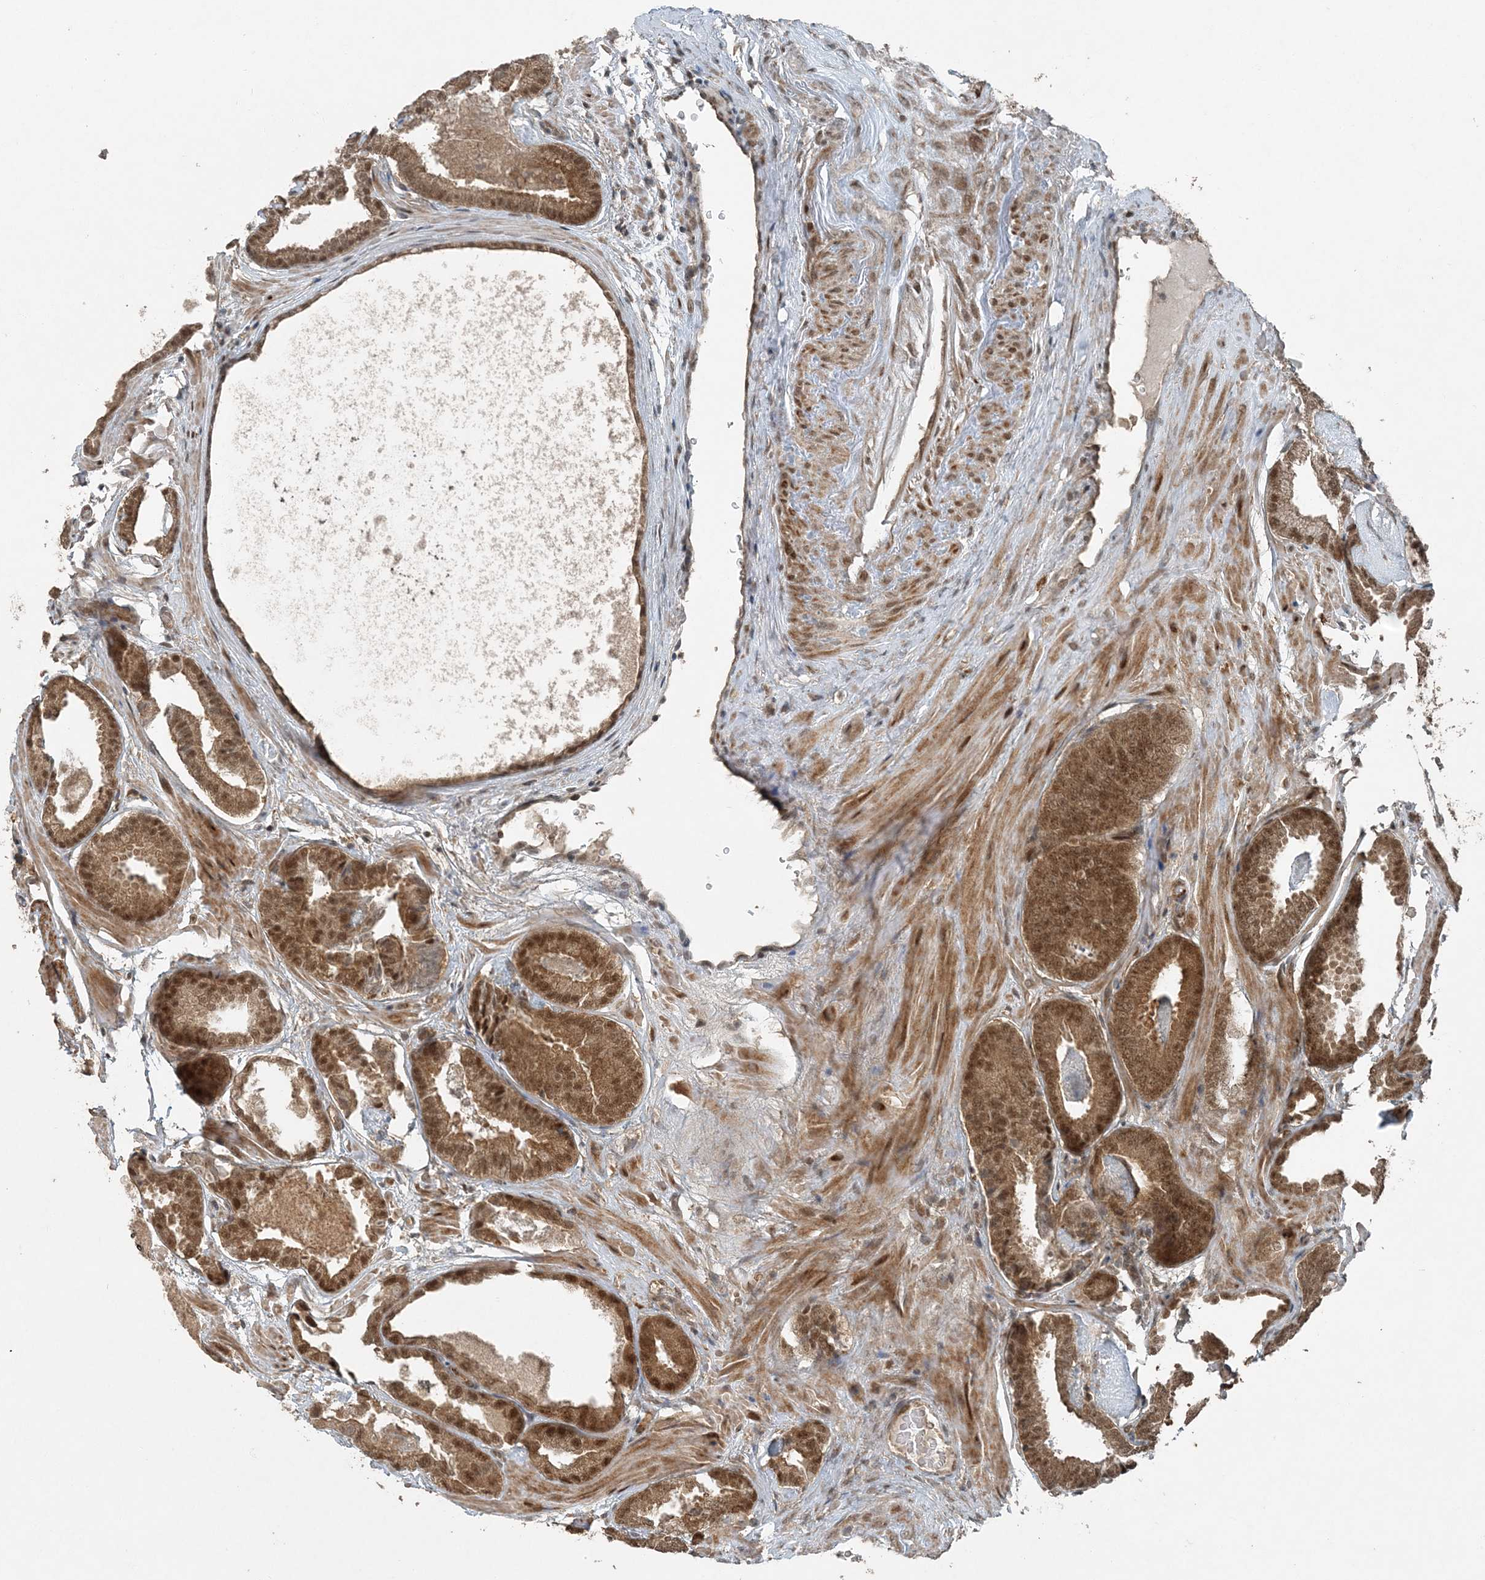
{"staining": {"intensity": "moderate", "quantity": ">75%", "location": "cytoplasmic/membranous,nuclear"}, "tissue": "prostate cancer", "cell_type": "Tumor cells", "image_type": "cancer", "snomed": [{"axis": "morphology", "description": "Adenocarcinoma, Low grade"}, {"axis": "topography", "description": "Prostate"}], "caption": "Protein expression analysis of human prostate cancer (low-grade adenocarcinoma) reveals moderate cytoplasmic/membranous and nuclear expression in about >75% of tumor cells.", "gene": "COPS7B", "patient": {"sex": "male", "age": 71}}